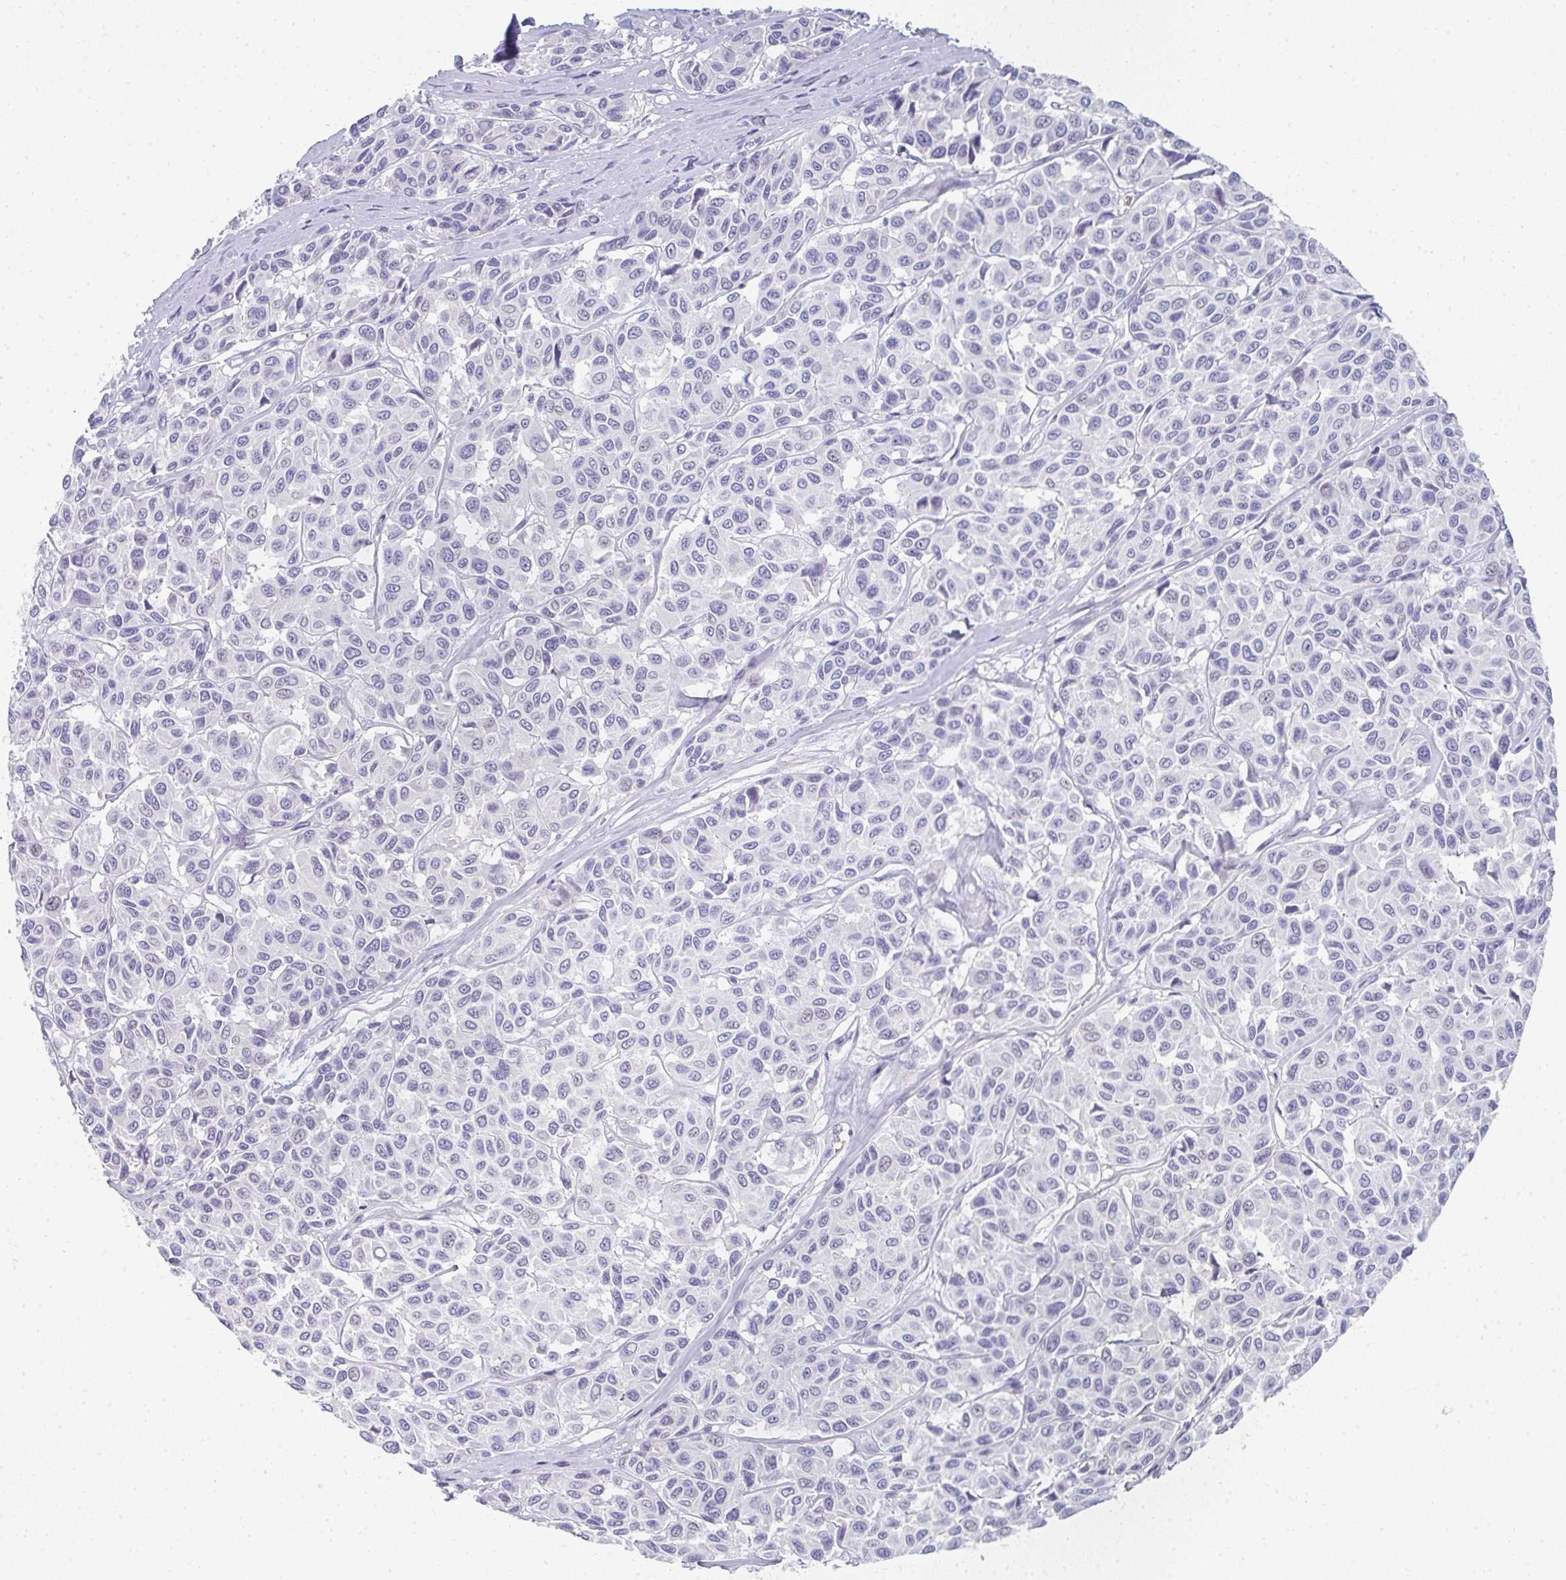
{"staining": {"intensity": "negative", "quantity": "none", "location": "none"}, "tissue": "melanoma", "cell_type": "Tumor cells", "image_type": "cancer", "snomed": [{"axis": "morphology", "description": "Malignant melanoma, NOS"}, {"axis": "topography", "description": "Skin"}], "caption": "Immunohistochemical staining of human malignant melanoma reveals no significant expression in tumor cells.", "gene": "NEU2", "patient": {"sex": "female", "age": 66}}